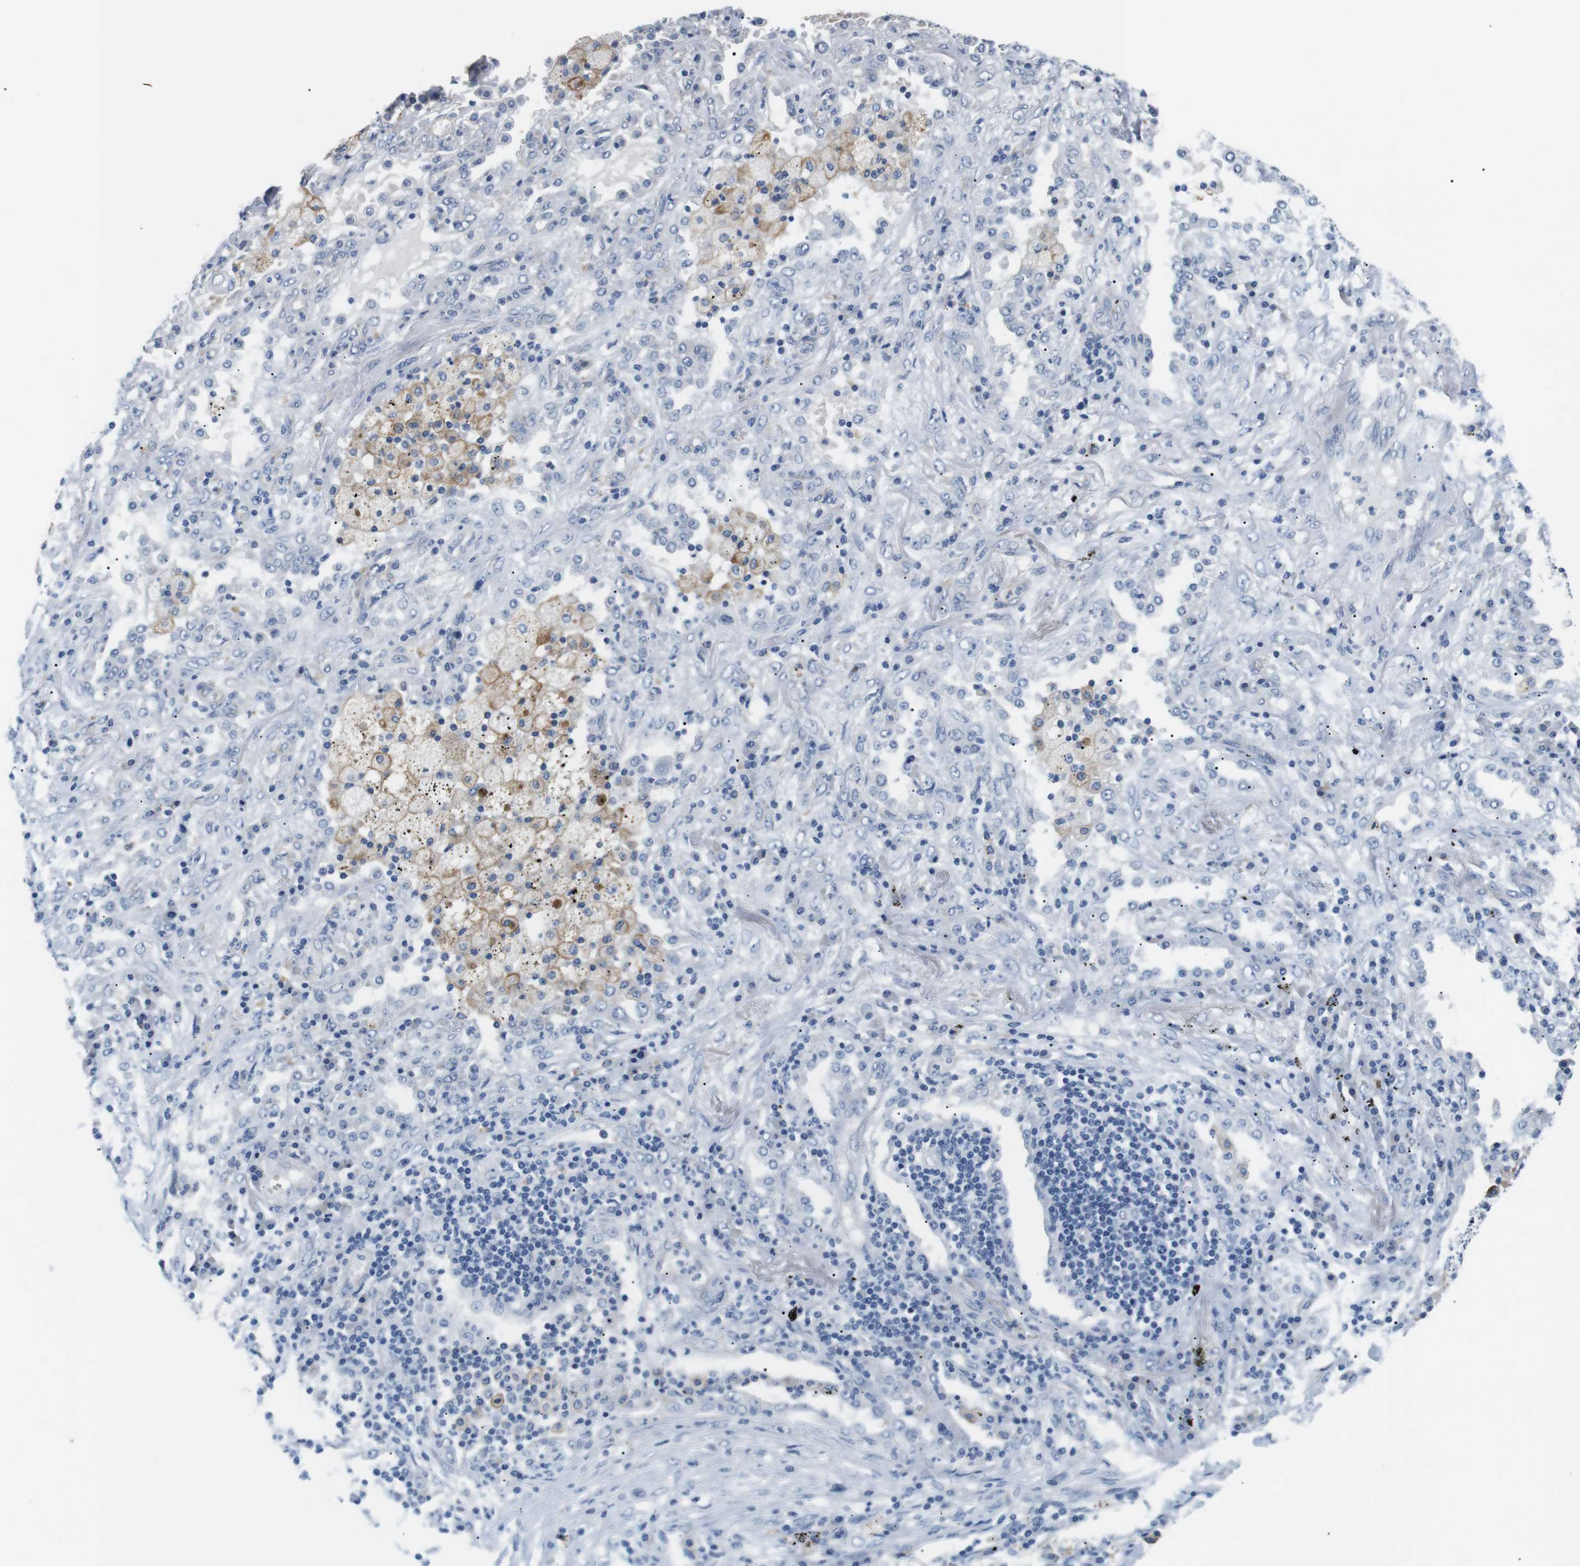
{"staining": {"intensity": "negative", "quantity": "none", "location": "none"}, "tissue": "lung cancer", "cell_type": "Tumor cells", "image_type": "cancer", "snomed": [{"axis": "morphology", "description": "Squamous cell carcinoma, NOS"}, {"axis": "topography", "description": "Lung"}], "caption": "Protein analysis of lung squamous cell carcinoma reveals no significant positivity in tumor cells.", "gene": "FCGRT", "patient": {"sex": "female", "age": 63}}